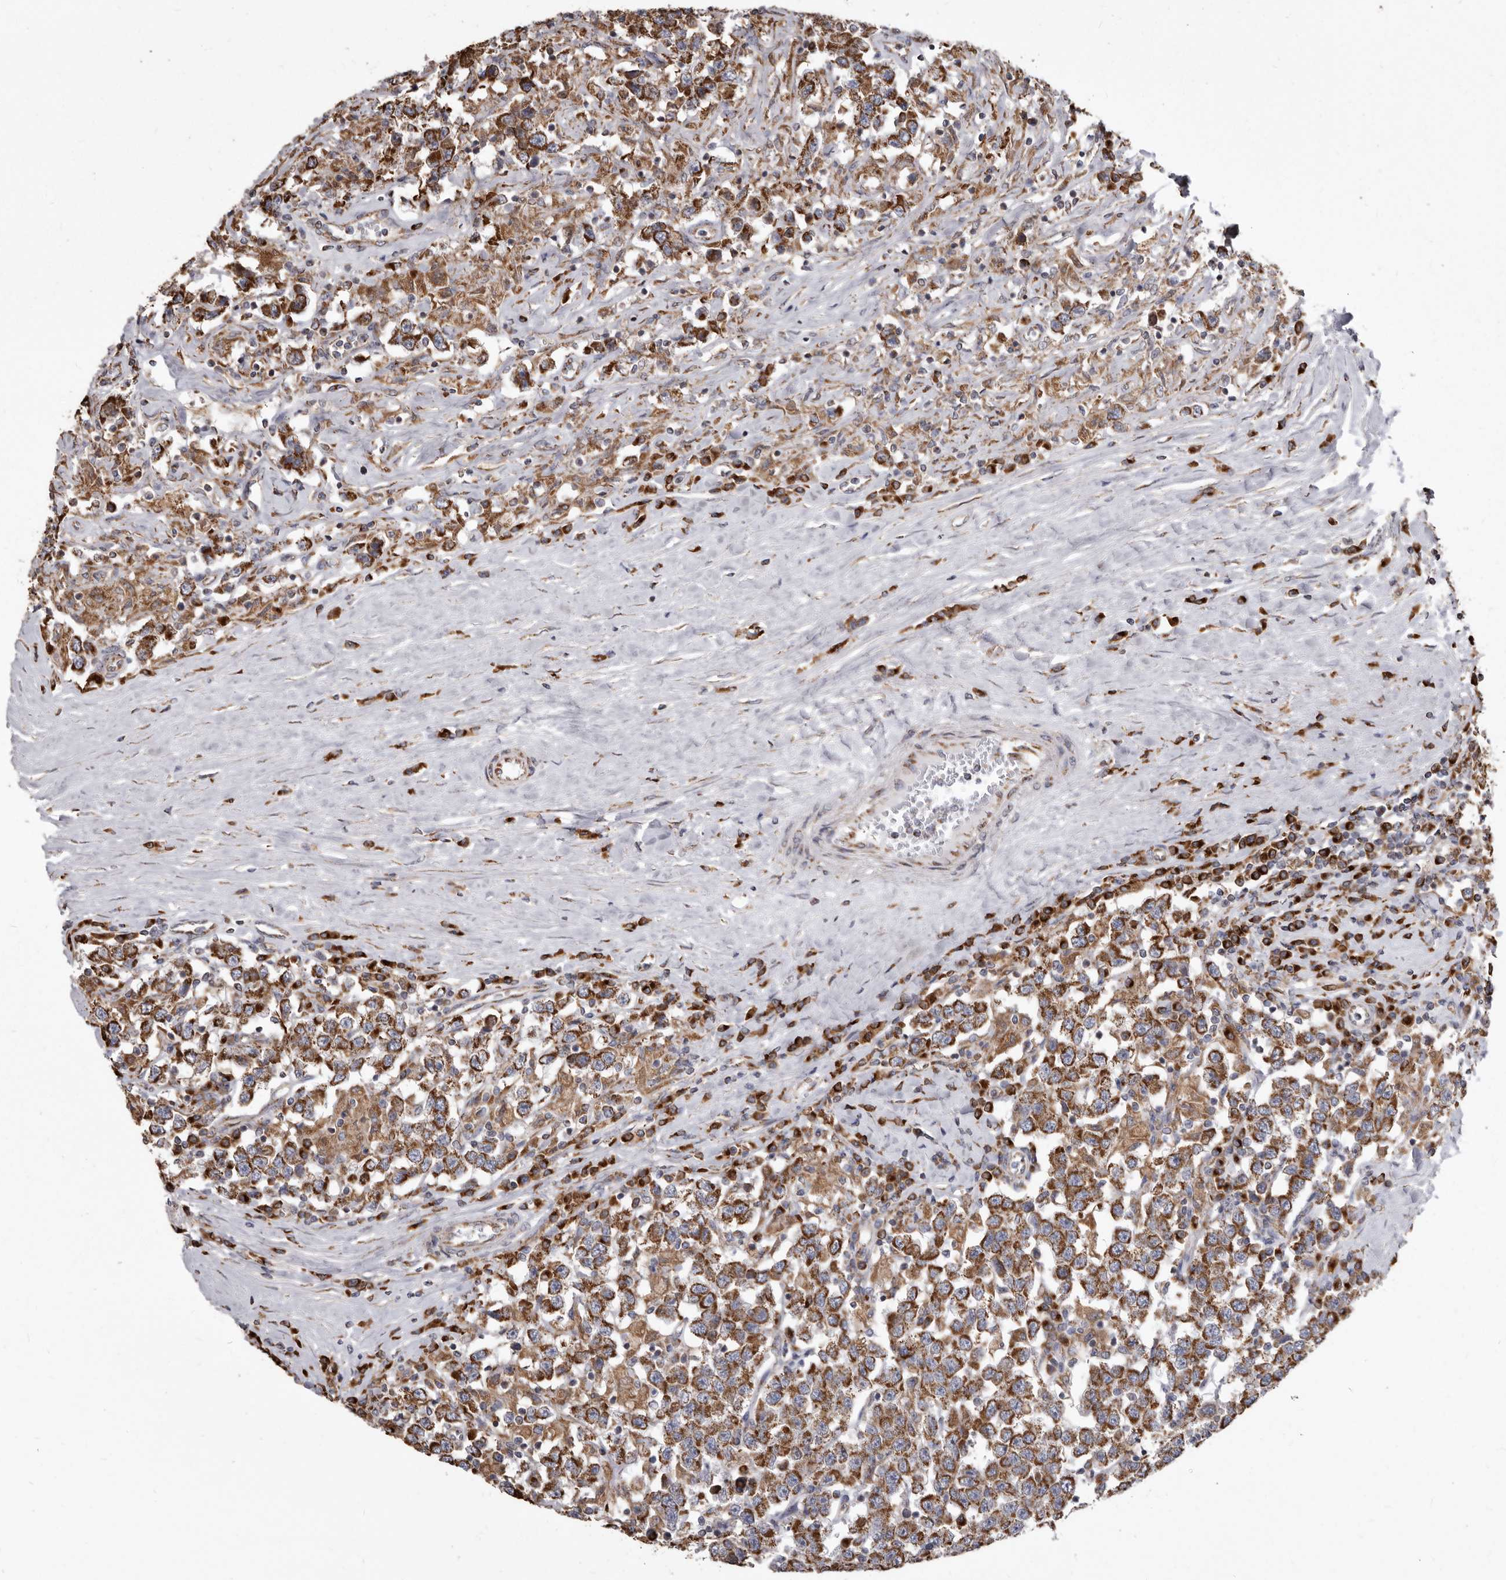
{"staining": {"intensity": "strong", "quantity": ">75%", "location": "cytoplasmic/membranous"}, "tissue": "testis cancer", "cell_type": "Tumor cells", "image_type": "cancer", "snomed": [{"axis": "morphology", "description": "Seminoma, NOS"}, {"axis": "topography", "description": "Testis"}], "caption": "Tumor cells display strong cytoplasmic/membranous positivity in approximately >75% of cells in testis cancer (seminoma). (brown staining indicates protein expression, while blue staining denotes nuclei).", "gene": "CDK5RAP3", "patient": {"sex": "male", "age": 41}}